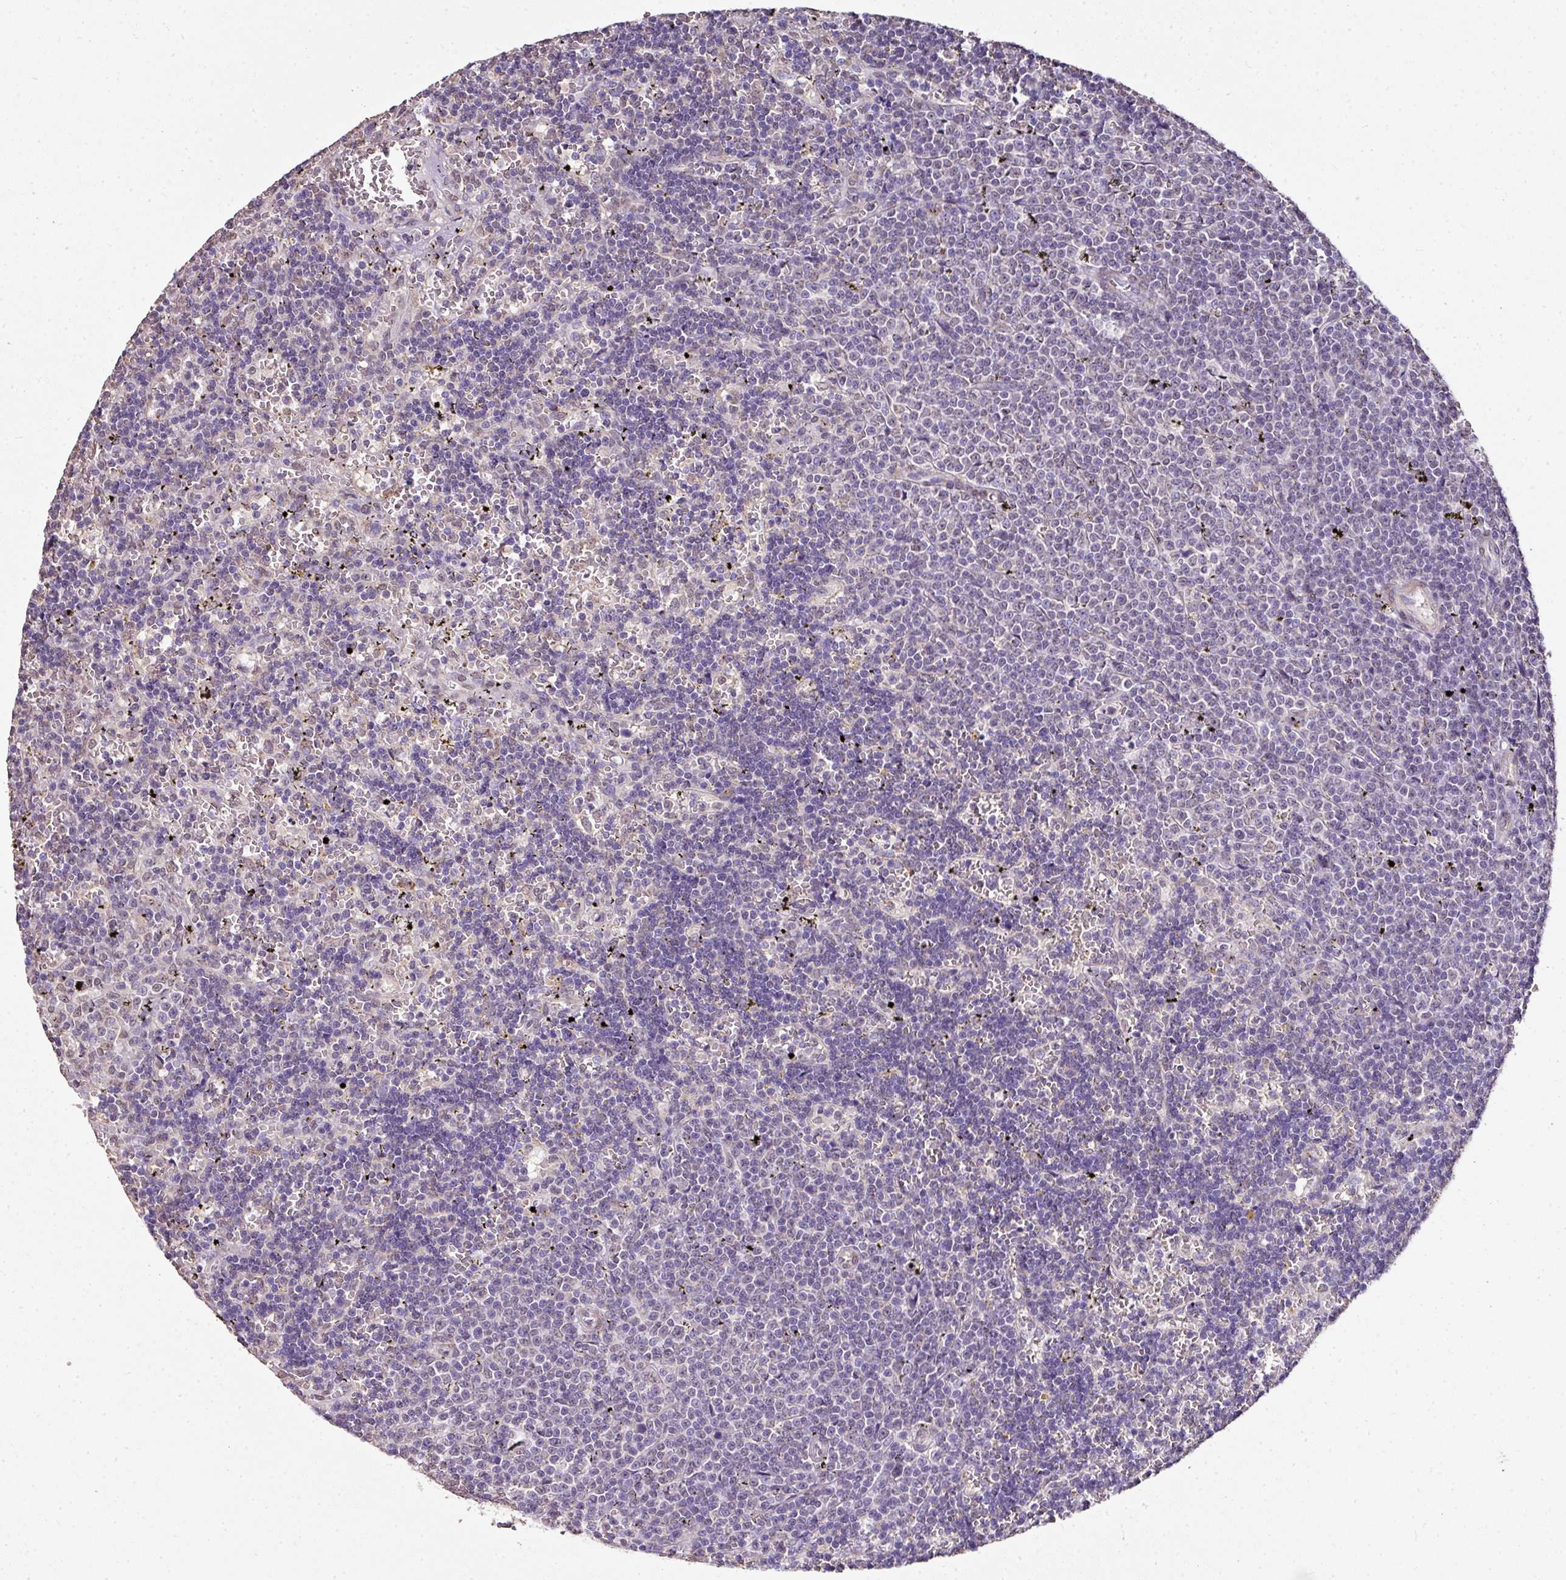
{"staining": {"intensity": "negative", "quantity": "none", "location": "none"}, "tissue": "lymphoma", "cell_type": "Tumor cells", "image_type": "cancer", "snomed": [{"axis": "morphology", "description": "Malignant lymphoma, non-Hodgkin's type, Low grade"}, {"axis": "topography", "description": "Spleen"}], "caption": "Immunohistochemistry (IHC) of human lymphoma exhibits no expression in tumor cells.", "gene": "JPH2", "patient": {"sex": "male", "age": 60}}